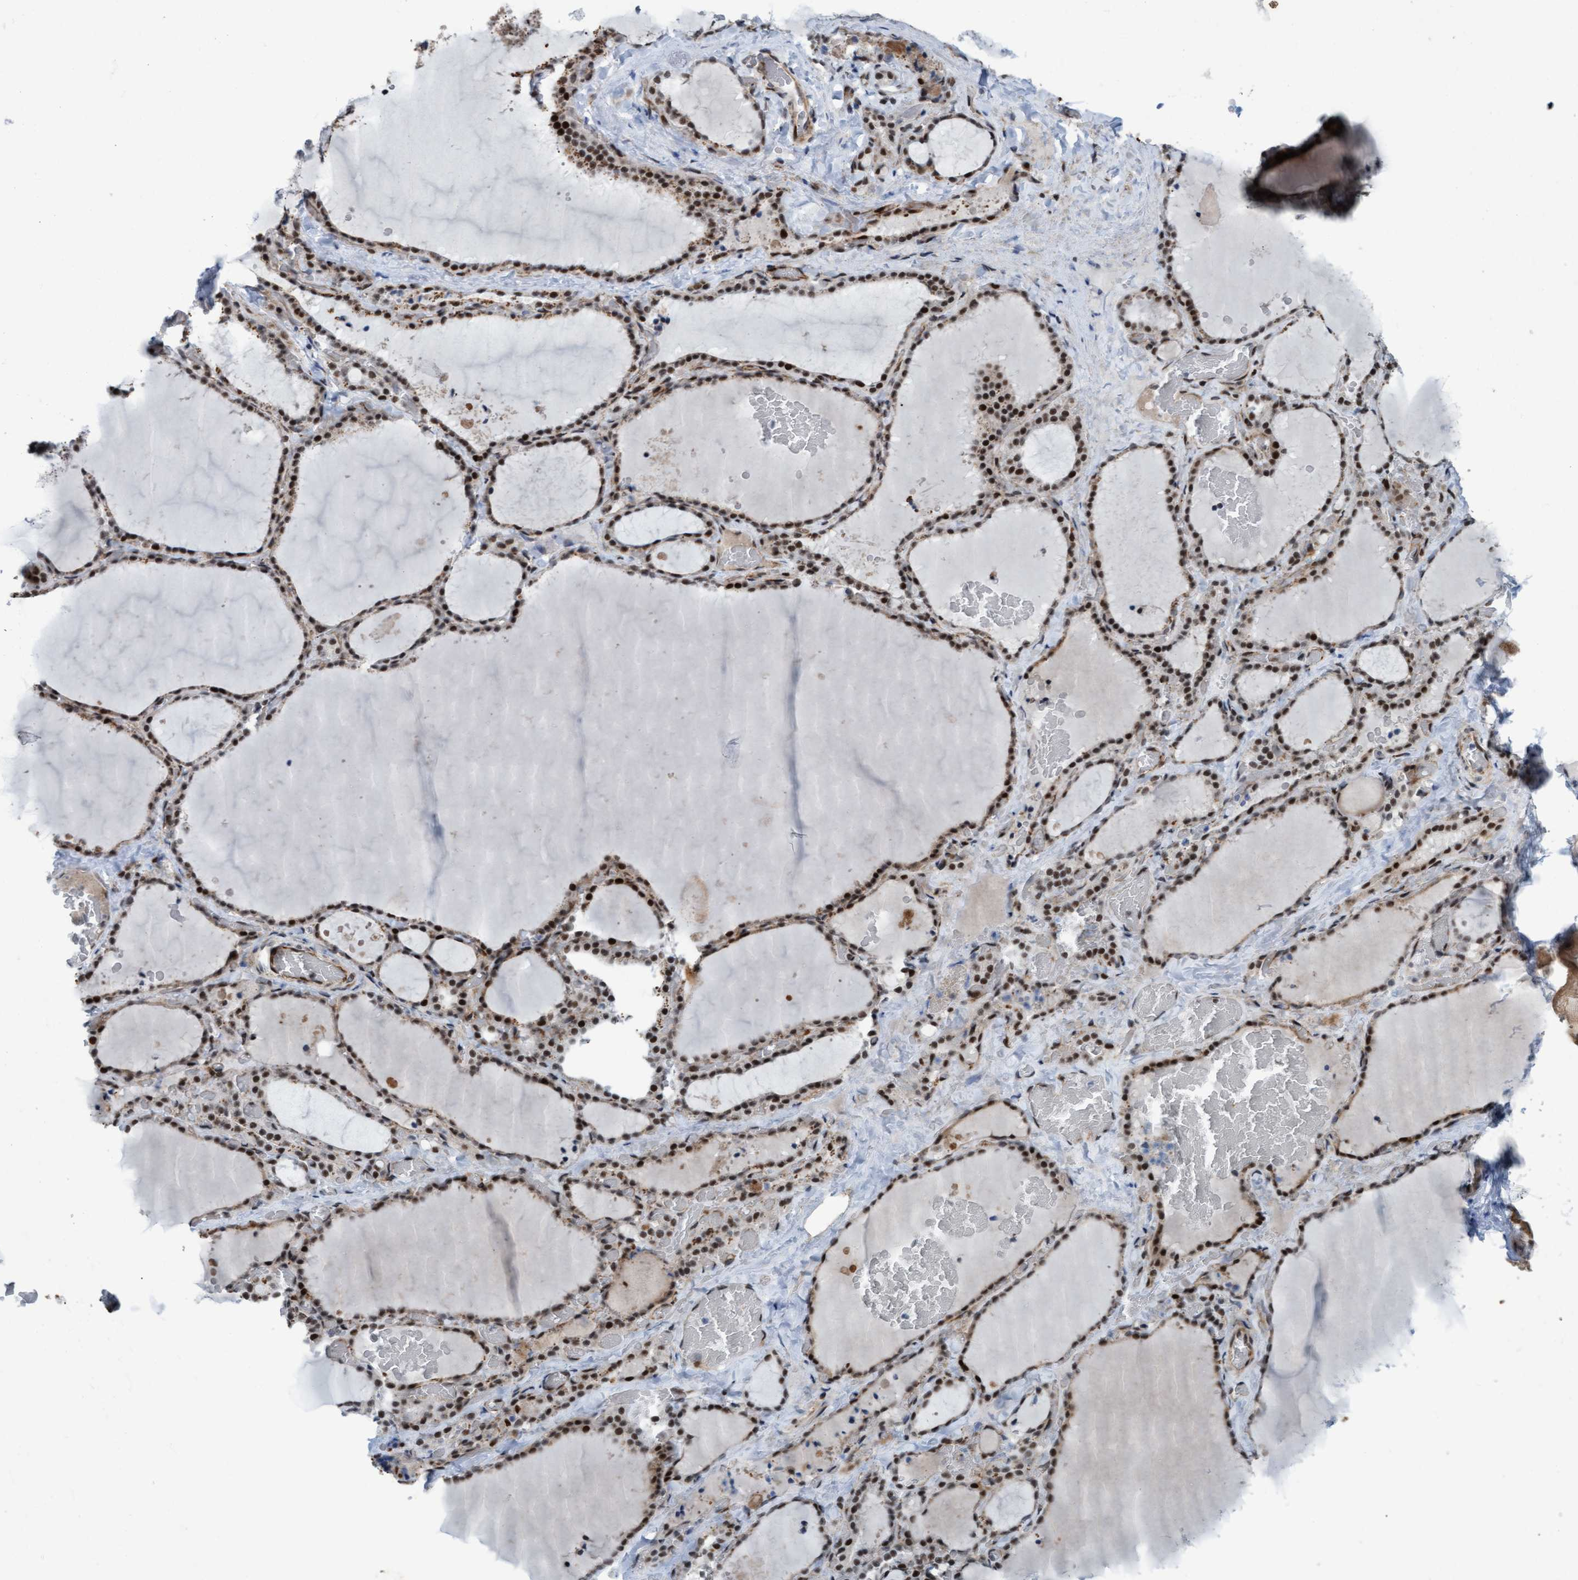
{"staining": {"intensity": "strong", "quantity": ">75%", "location": "nuclear"}, "tissue": "thyroid gland", "cell_type": "Glandular cells", "image_type": "normal", "snomed": [{"axis": "morphology", "description": "Normal tissue, NOS"}, {"axis": "topography", "description": "Thyroid gland"}], "caption": "Protein analysis of unremarkable thyroid gland reveals strong nuclear positivity in approximately >75% of glandular cells. The staining was performed using DAB to visualize the protein expression in brown, while the nuclei were stained in blue with hematoxylin (Magnification: 20x).", "gene": "CWC27", "patient": {"sex": "female", "age": 22}}